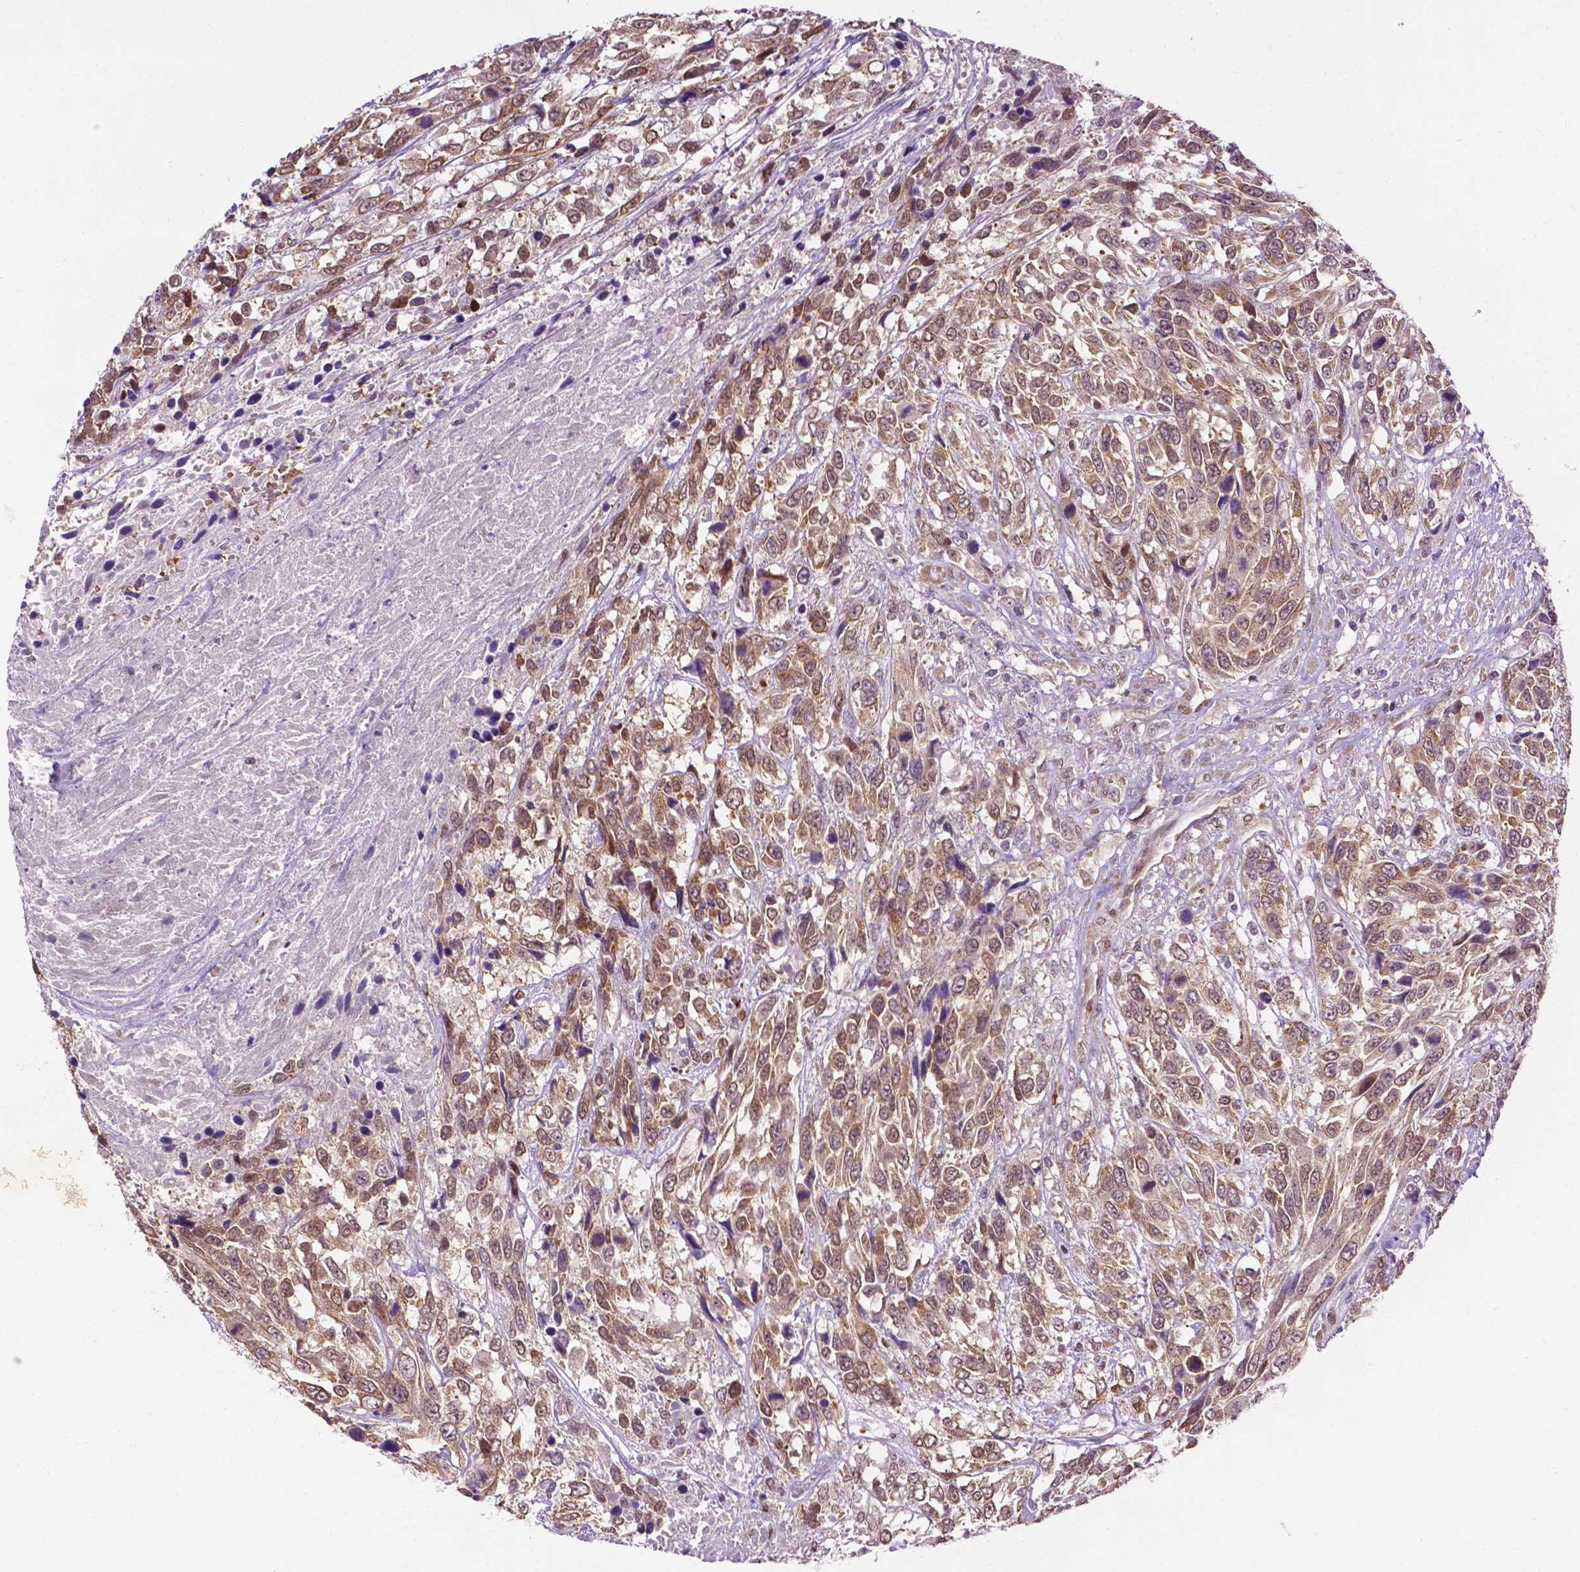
{"staining": {"intensity": "moderate", "quantity": "25%-75%", "location": "cytoplasmic/membranous,nuclear"}, "tissue": "urothelial cancer", "cell_type": "Tumor cells", "image_type": "cancer", "snomed": [{"axis": "morphology", "description": "Urothelial carcinoma, High grade"}, {"axis": "topography", "description": "Urinary bladder"}], "caption": "The immunohistochemical stain shows moderate cytoplasmic/membranous and nuclear positivity in tumor cells of urothelial cancer tissue.", "gene": "ZNF41", "patient": {"sex": "female", "age": 70}}